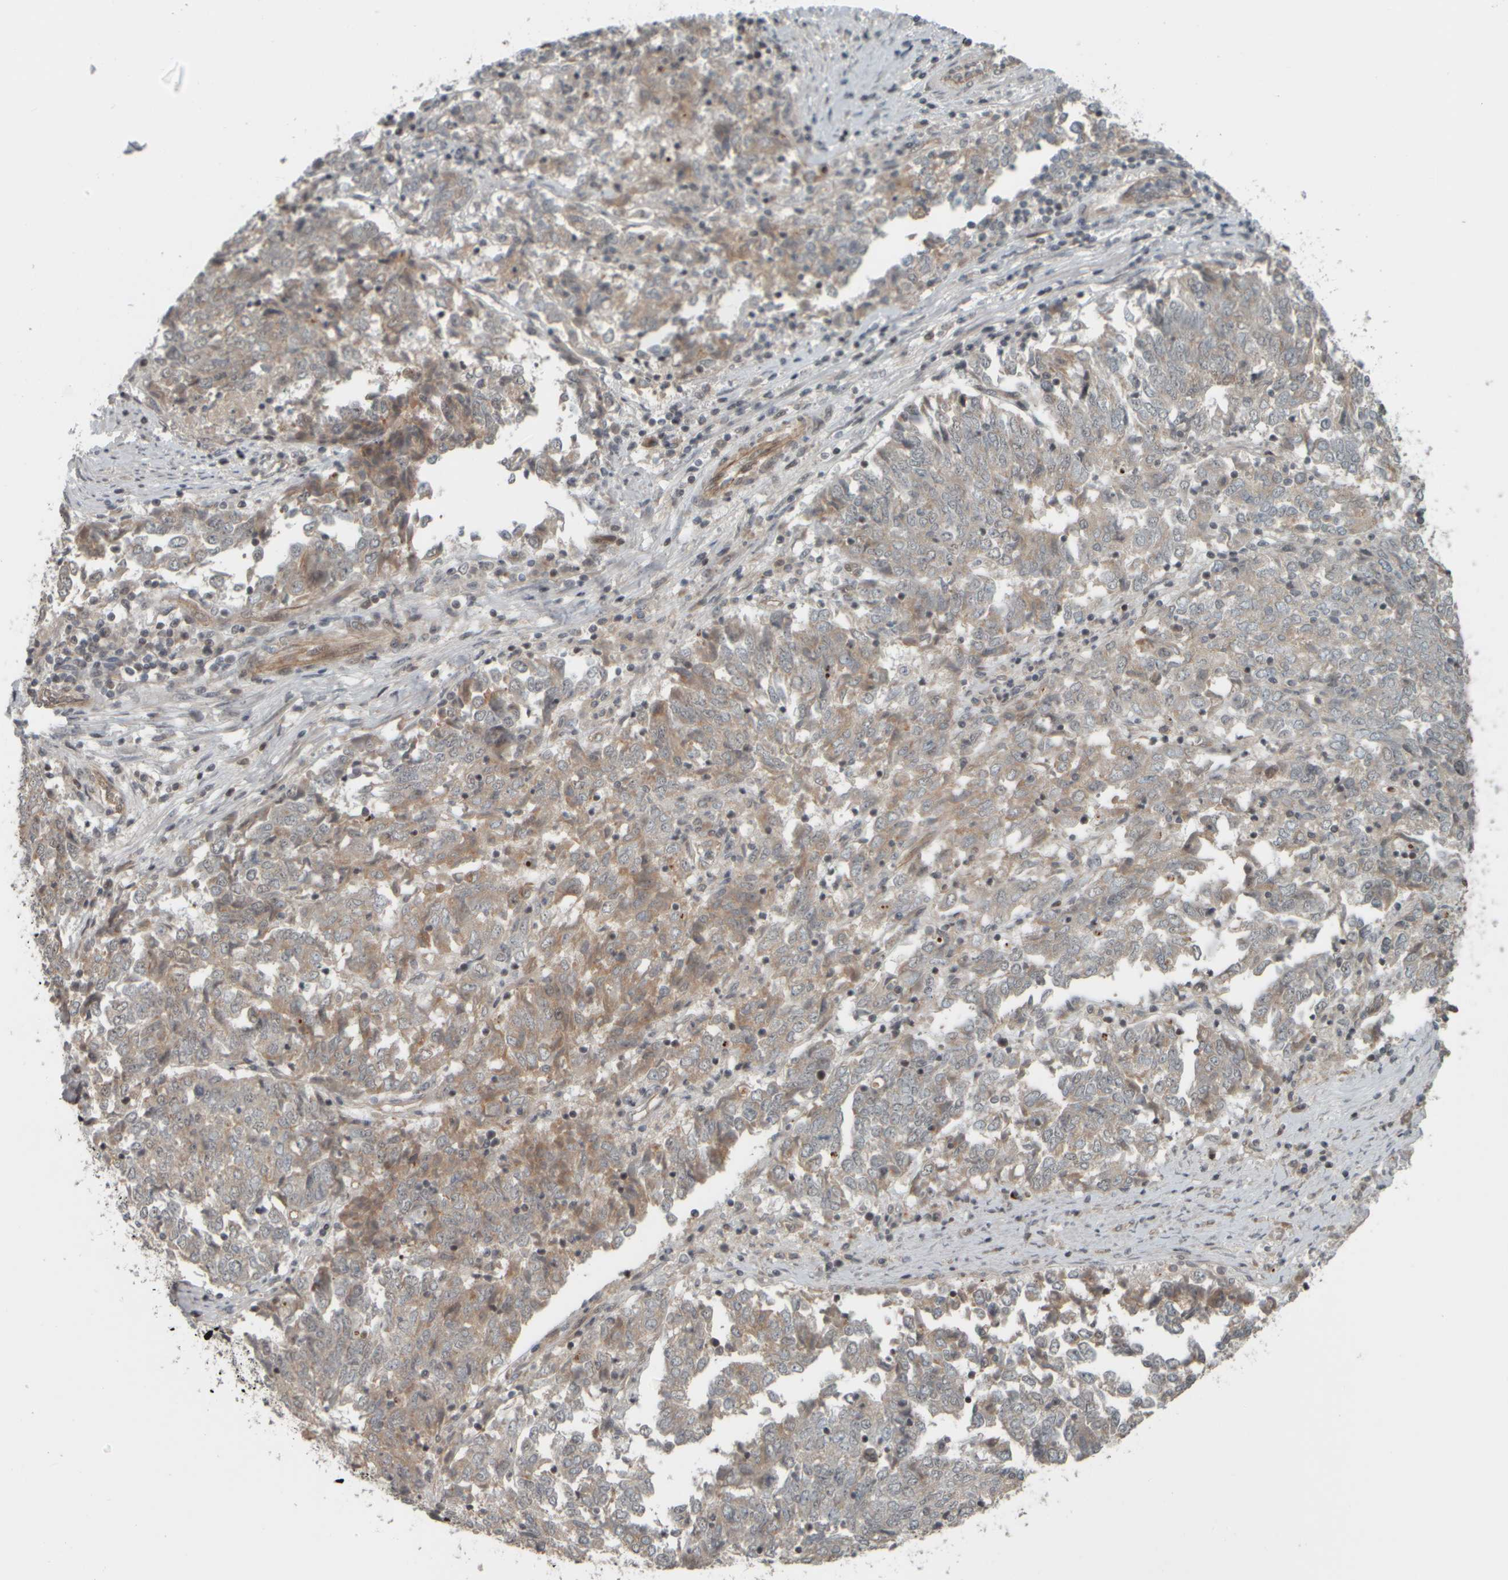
{"staining": {"intensity": "moderate", "quantity": "<25%", "location": "cytoplasmic/membranous"}, "tissue": "endometrial cancer", "cell_type": "Tumor cells", "image_type": "cancer", "snomed": [{"axis": "morphology", "description": "Adenocarcinoma, NOS"}, {"axis": "topography", "description": "Endometrium"}], "caption": "The micrograph reveals immunohistochemical staining of endometrial adenocarcinoma. There is moderate cytoplasmic/membranous staining is appreciated in approximately <25% of tumor cells.", "gene": "NAPG", "patient": {"sex": "female", "age": 80}}